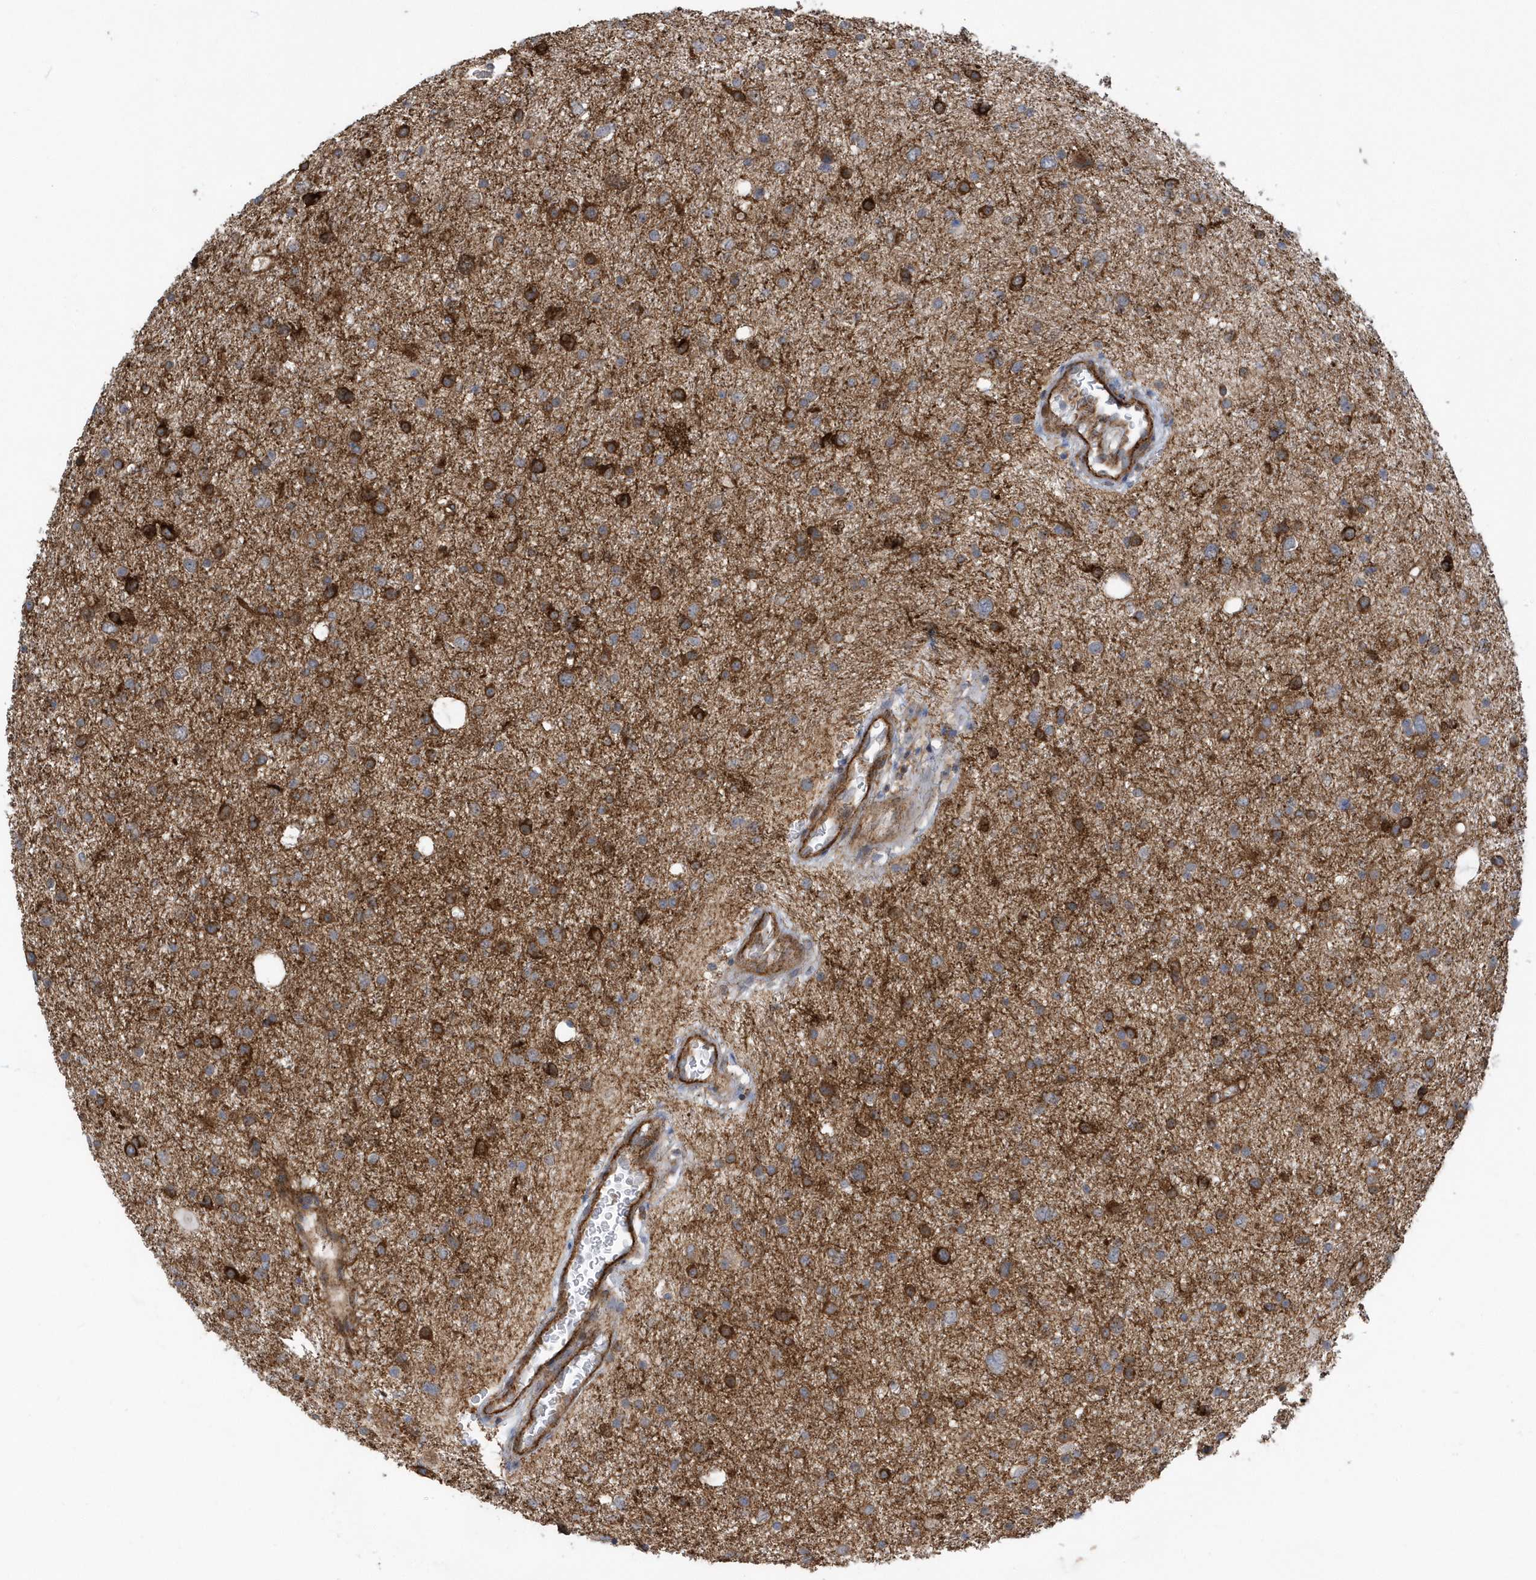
{"staining": {"intensity": "moderate", "quantity": ">75%", "location": "cytoplasmic/membranous"}, "tissue": "glioma", "cell_type": "Tumor cells", "image_type": "cancer", "snomed": [{"axis": "morphology", "description": "Glioma, malignant, Low grade"}, {"axis": "topography", "description": "Brain"}], "caption": "Tumor cells show medium levels of moderate cytoplasmic/membranous staining in about >75% of cells in human glioma.", "gene": "HRH4", "patient": {"sex": "female", "age": 37}}